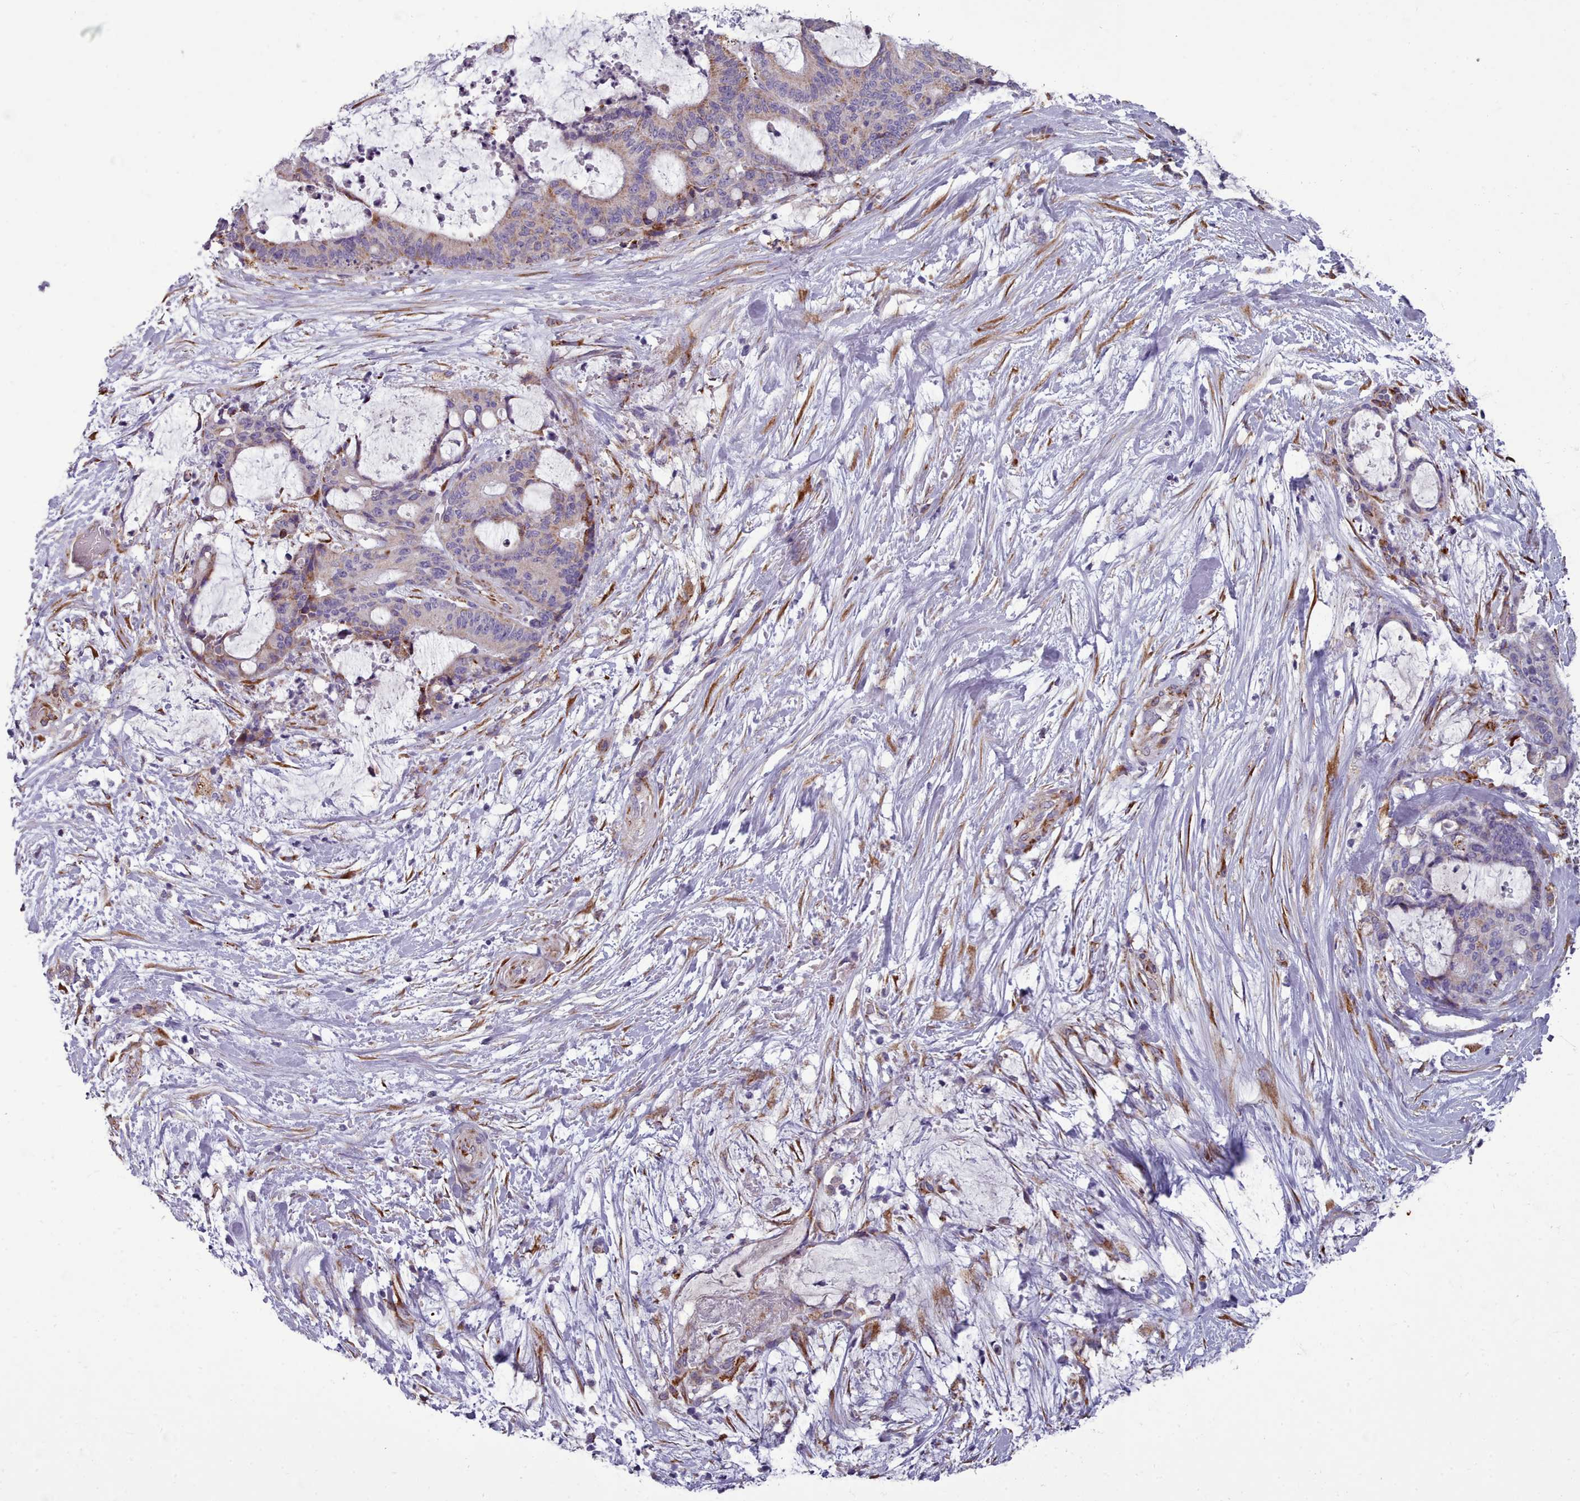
{"staining": {"intensity": "weak", "quantity": "25%-75%", "location": "cytoplasmic/membranous"}, "tissue": "liver cancer", "cell_type": "Tumor cells", "image_type": "cancer", "snomed": [{"axis": "morphology", "description": "Normal tissue, NOS"}, {"axis": "morphology", "description": "Cholangiocarcinoma"}, {"axis": "topography", "description": "Liver"}, {"axis": "topography", "description": "Peripheral nerve tissue"}], "caption": "Liver cholangiocarcinoma was stained to show a protein in brown. There is low levels of weak cytoplasmic/membranous expression in about 25%-75% of tumor cells.", "gene": "FKBP10", "patient": {"sex": "female", "age": 73}}